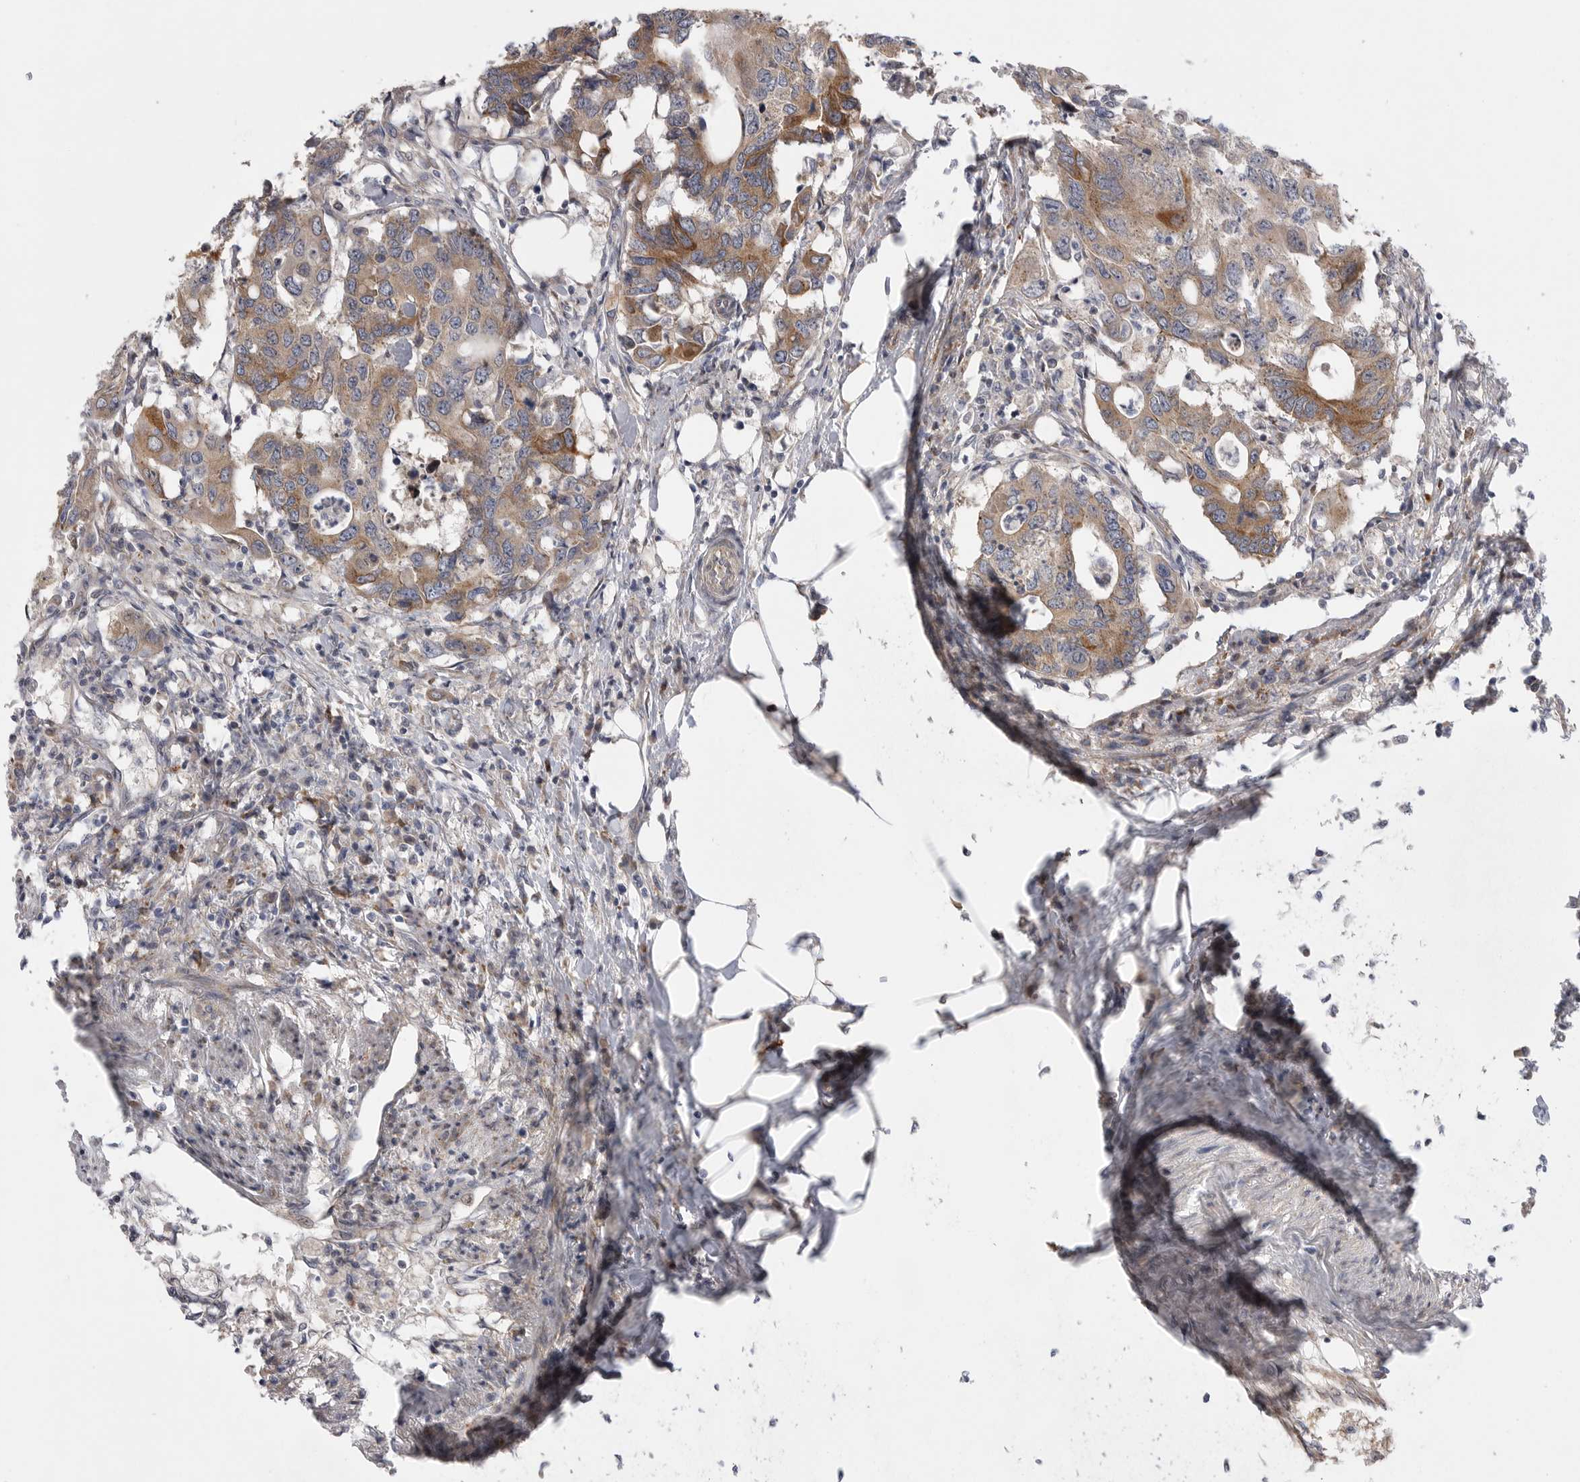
{"staining": {"intensity": "moderate", "quantity": ">75%", "location": "cytoplasmic/membranous"}, "tissue": "colorectal cancer", "cell_type": "Tumor cells", "image_type": "cancer", "snomed": [{"axis": "morphology", "description": "Adenocarcinoma, NOS"}, {"axis": "topography", "description": "Colon"}], "caption": "Immunohistochemistry image of neoplastic tissue: colorectal adenocarcinoma stained using immunohistochemistry demonstrates medium levels of moderate protein expression localized specifically in the cytoplasmic/membranous of tumor cells, appearing as a cytoplasmic/membranous brown color.", "gene": "FBXO43", "patient": {"sex": "male", "age": 71}}